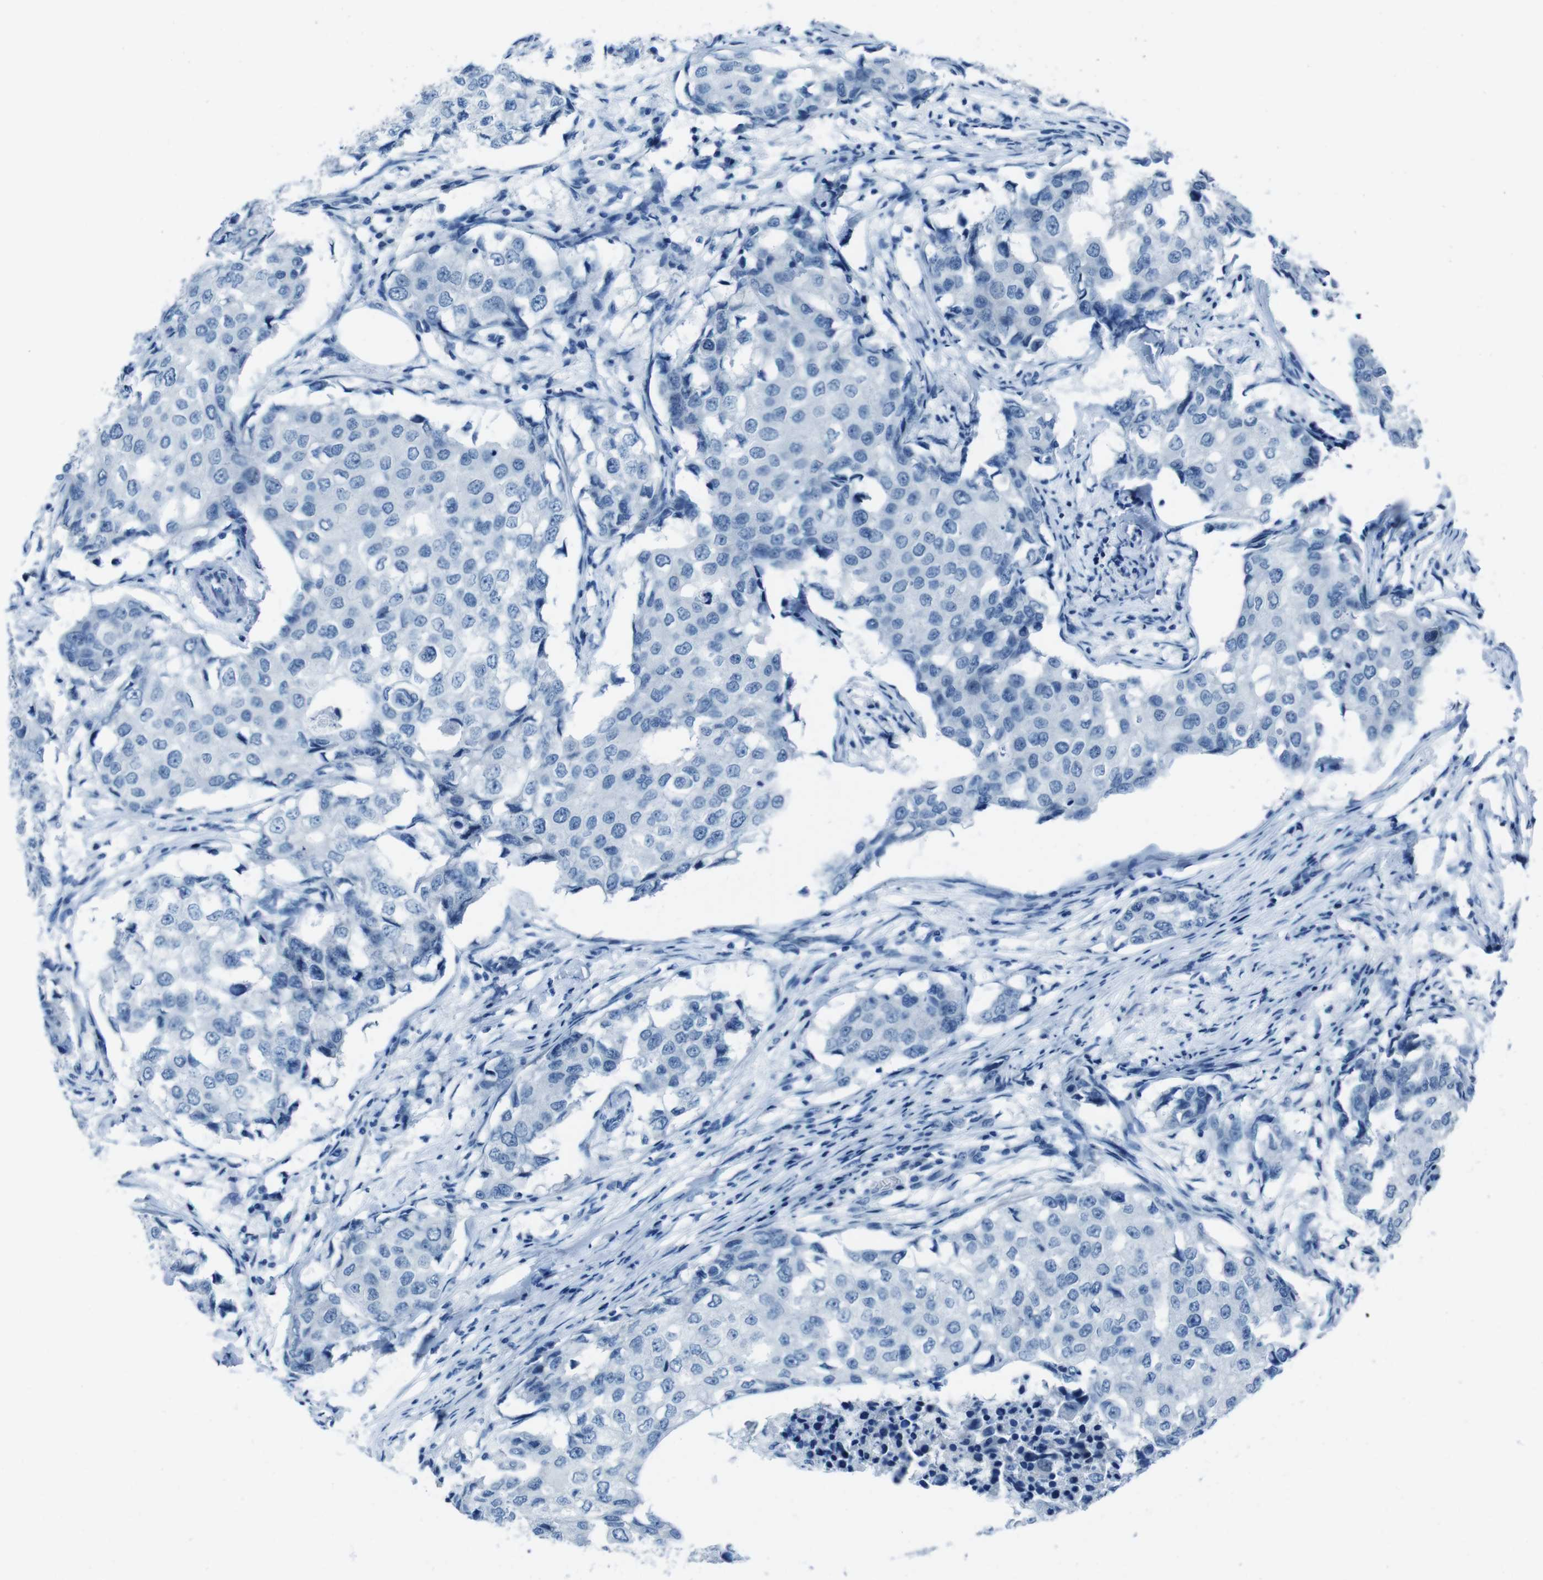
{"staining": {"intensity": "negative", "quantity": "none", "location": "none"}, "tissue": "breast cancer", "cell_type": "Tumor cells", "image_type": "cancer", "snomed": [{"axis": "morphology", "description": "Duct carcinoma"}, {"axis": "topography", "description": "Breast"}], "caption": "This is an immunohistochemistry histopathology image of human breast cancer. There is no staining in tumor cells.", "gene": "CDHR2", "patient": {"sex": "female", "age": 27}}